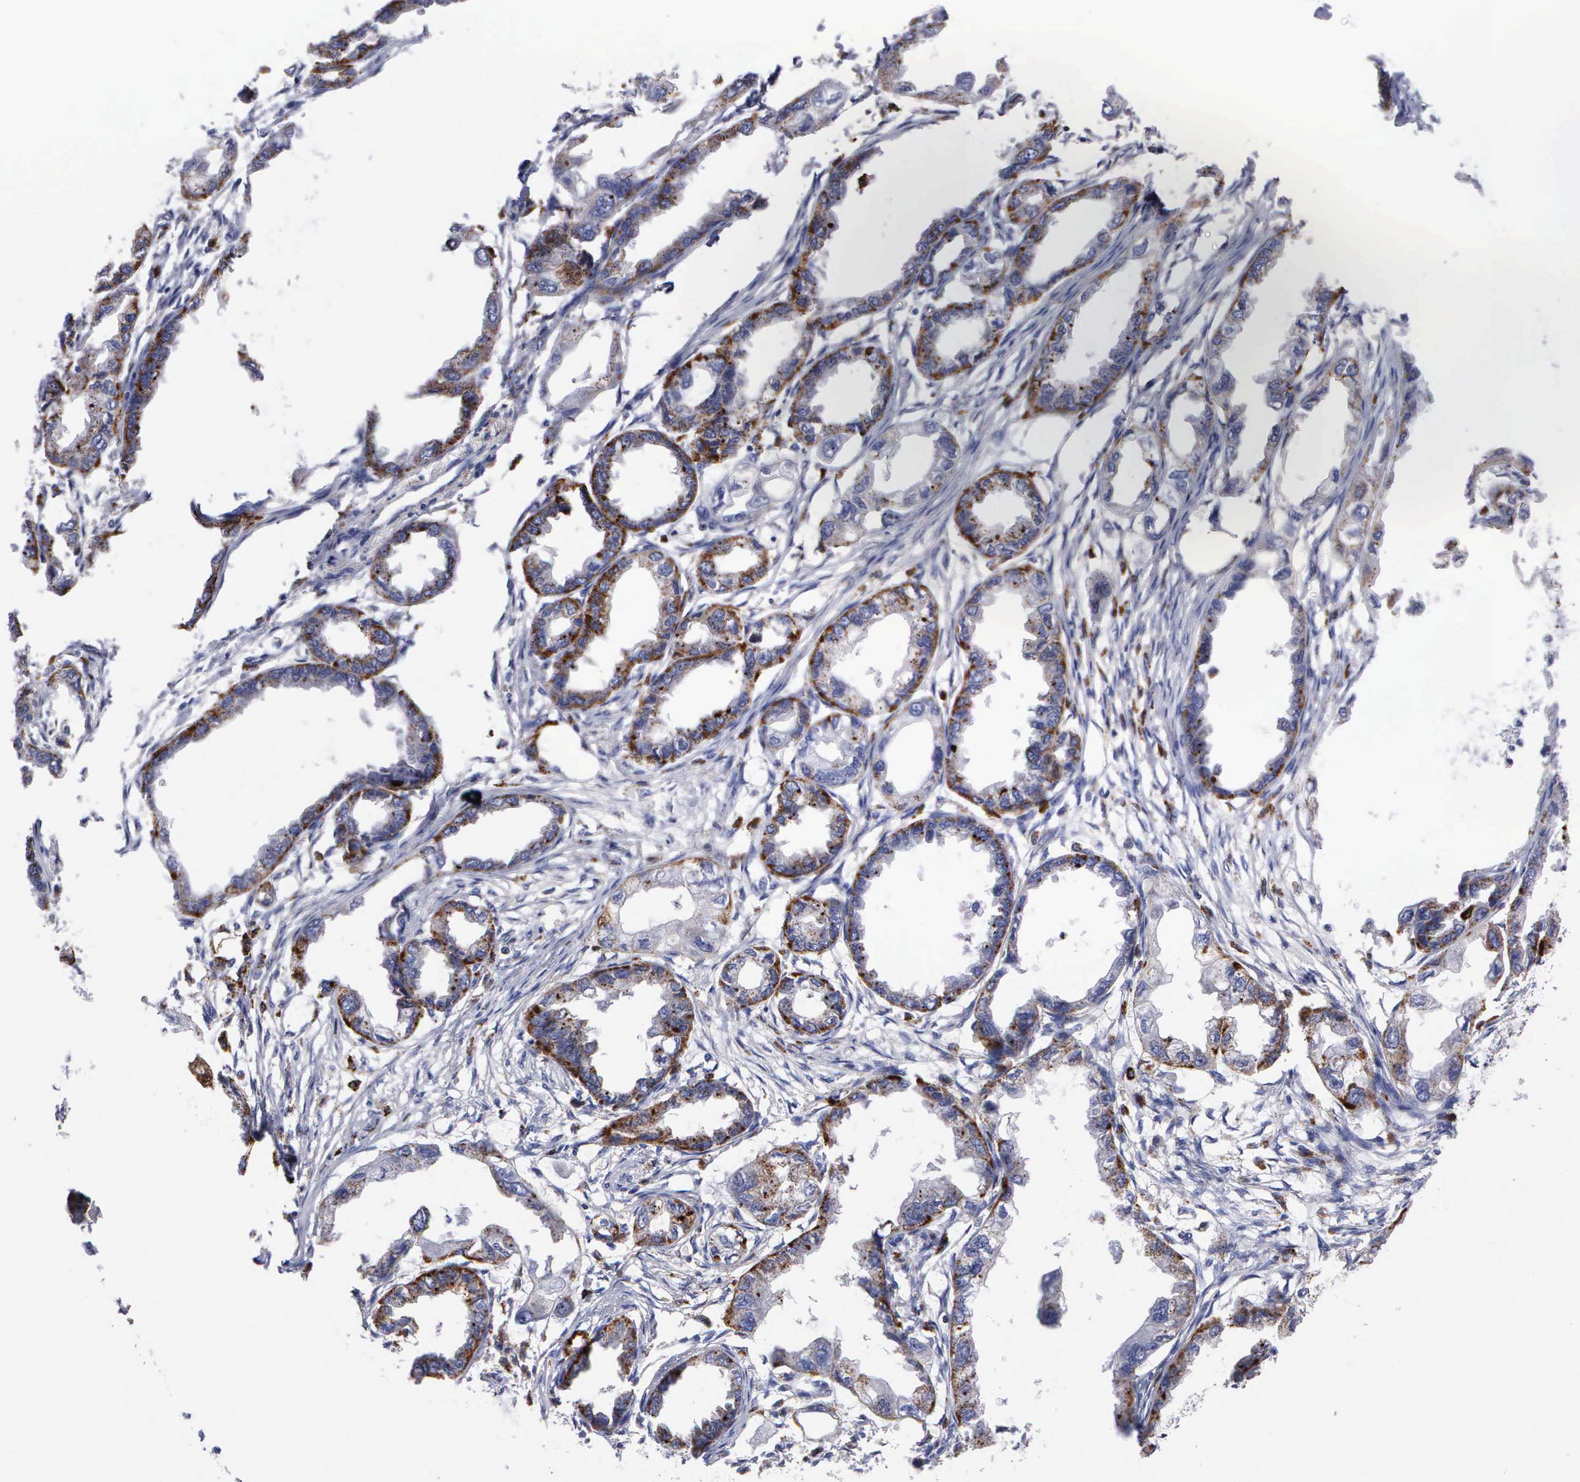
{"staining": {"intensity": "moderate", "quantity": "25%-75%", "location": "cytoplasmic/membranous"}, "tissue": "endometrial cancer", "cell_type": "Tumor cells", "image_type": "cancer", "snomed": [{"axis": "morphology", "description": "Adenocarcinoma, NOS"}, {"axis": "topography", "description": "Endometrium"}], "caption": "A brown stain highlights moderate cytoplasmic/membranous positivity of a protein in human adenocarcinoma (endometrial) tumor cells. (Stains: DAB (3,3'-diaminobenzidine) in brown, nuclei in blue, Microscopy: brightfield microscopy at high magnification).", "gene": "CTSH", "patient": {"sex": "female", "age": 67}}